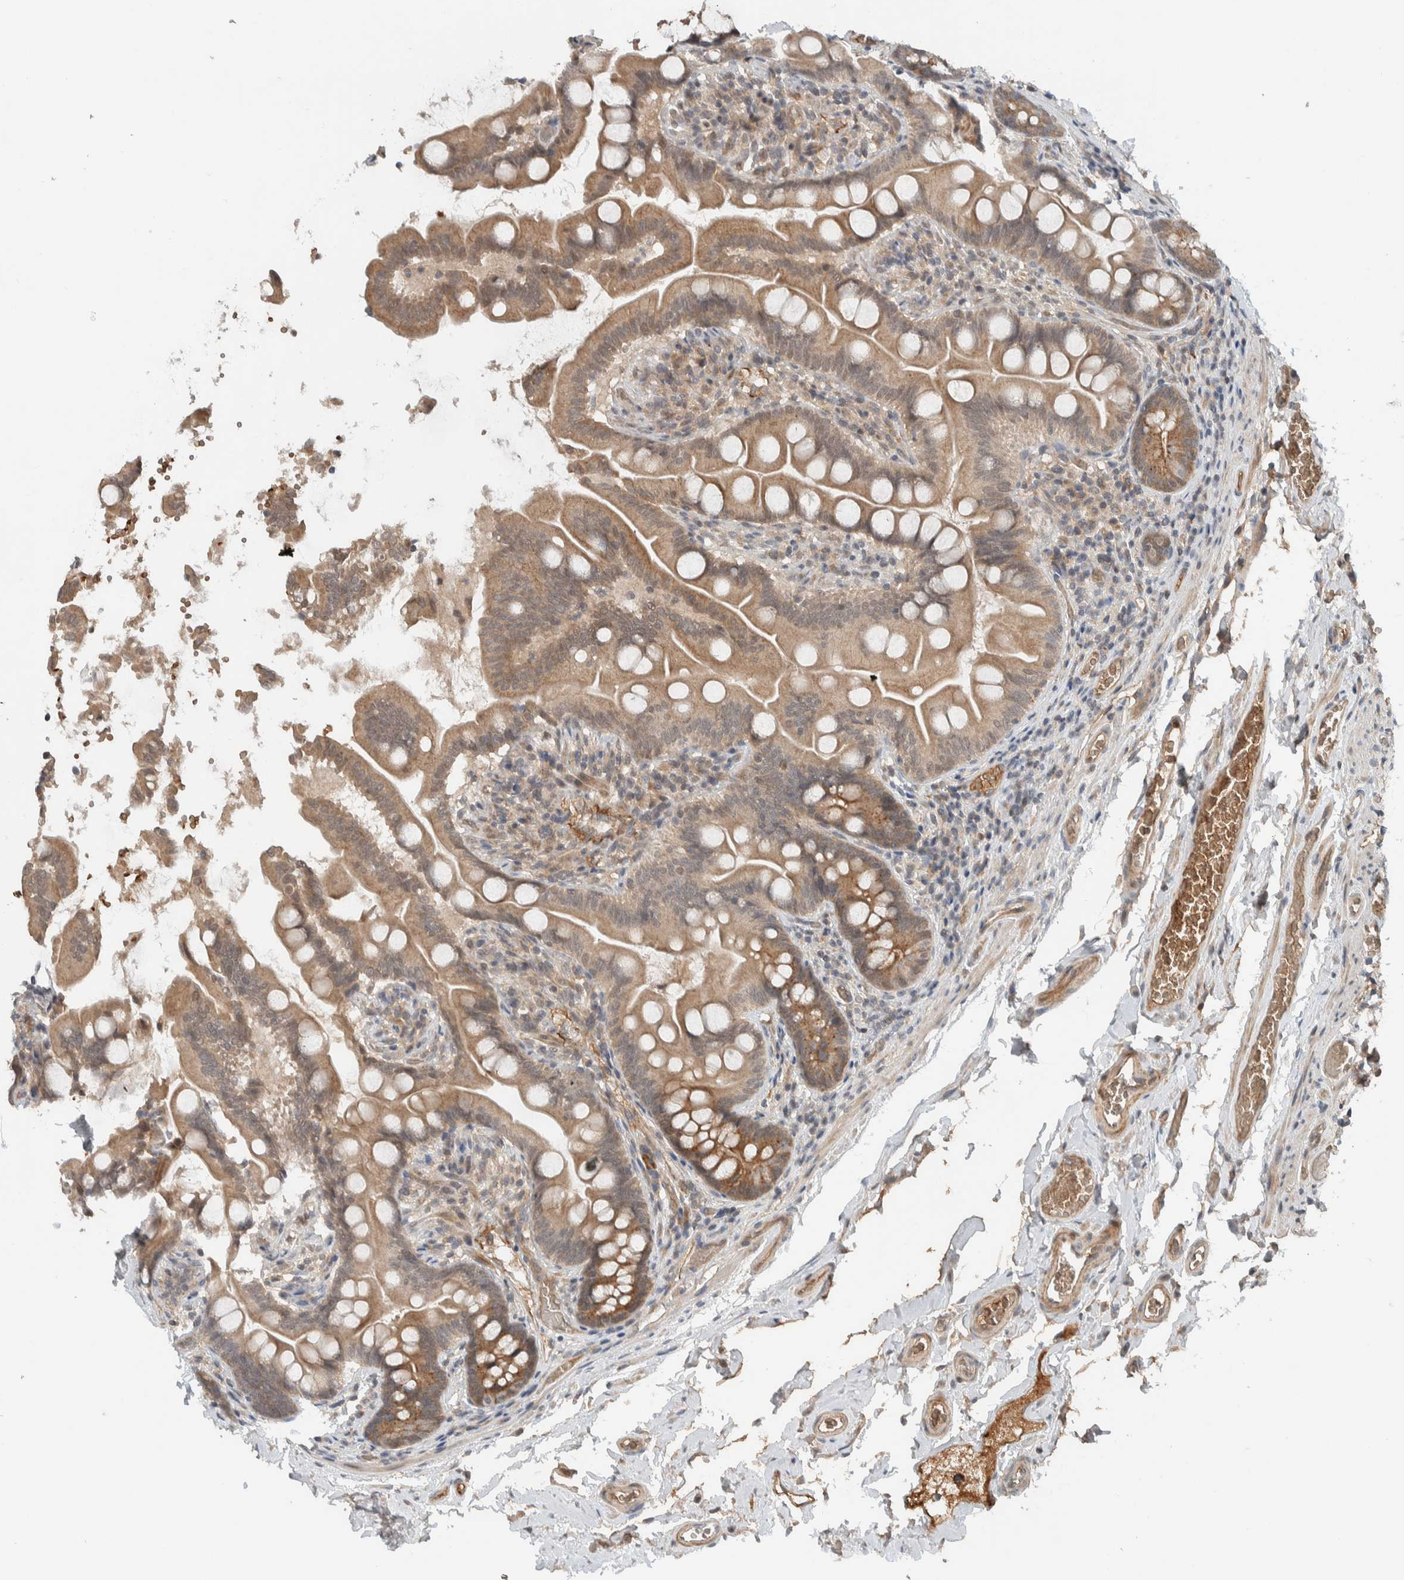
{"staining": {"intensity": "moderate", "quantity": ">75%", "location": "cytoplasmic/membranous"}, "tissue": "small intestine", "cell_type": "Glandular cells", "image_type": "normal", "snomed": [{"axis": "morphology", "description": "Normal tissue, NOS"}, {"axis": "topography", "description": "Small intestine"}], "caption": "Small intestine stained for a protein demonstrates moderate cytoplasmic/membranous positivity in glandular cells. The staining was performed using DAB, with brown indicating positive protein expression. Nuclei are stained blue with hematoxylin.", "gene": "ARMC7", "patient": {"sex": "female", "age": 56}}